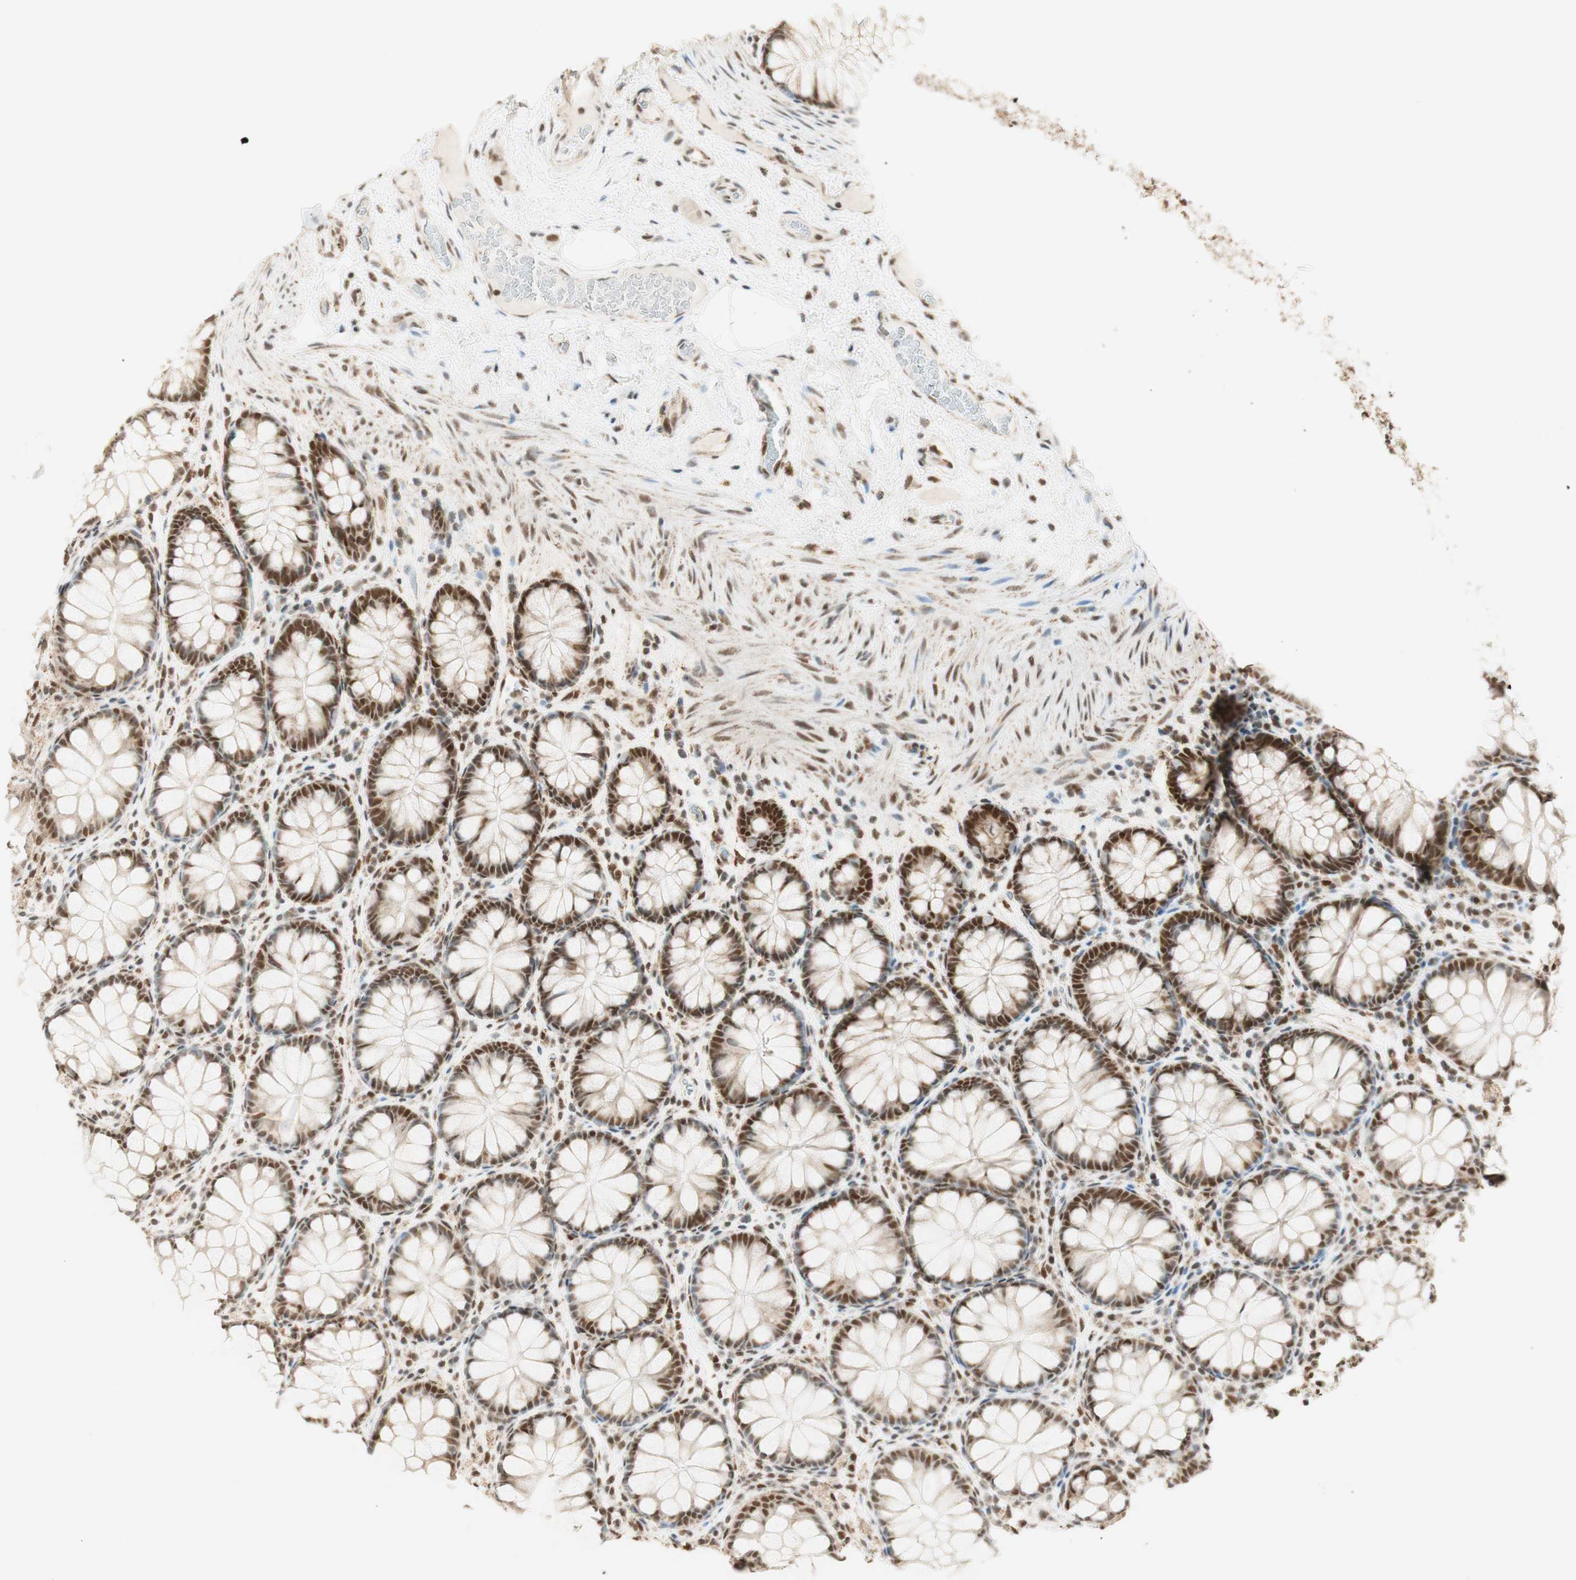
{"staining": {"intensity": "moderate", "quantity": ">75%", "location": "nuclear"}, "tissue": "colon", "cell_type": "Endothelial cells", "image_type": "normal", "snomed": [{"axis": "morphology", "description": "Normal tissue, NOS"}, {"axis": "topography", "description": "Colon"}], "caption": "DAB (3,3'-diaminobenzidine) immunohistochemical staining of normal human colon shows moderate nuclear protein staining in approximately >75% of endothelial cells. (DAB IHC with brightfield microscopy, high magnification).", "gene": "ZNF782", "patient": {"sex": "female", "age": 55}}